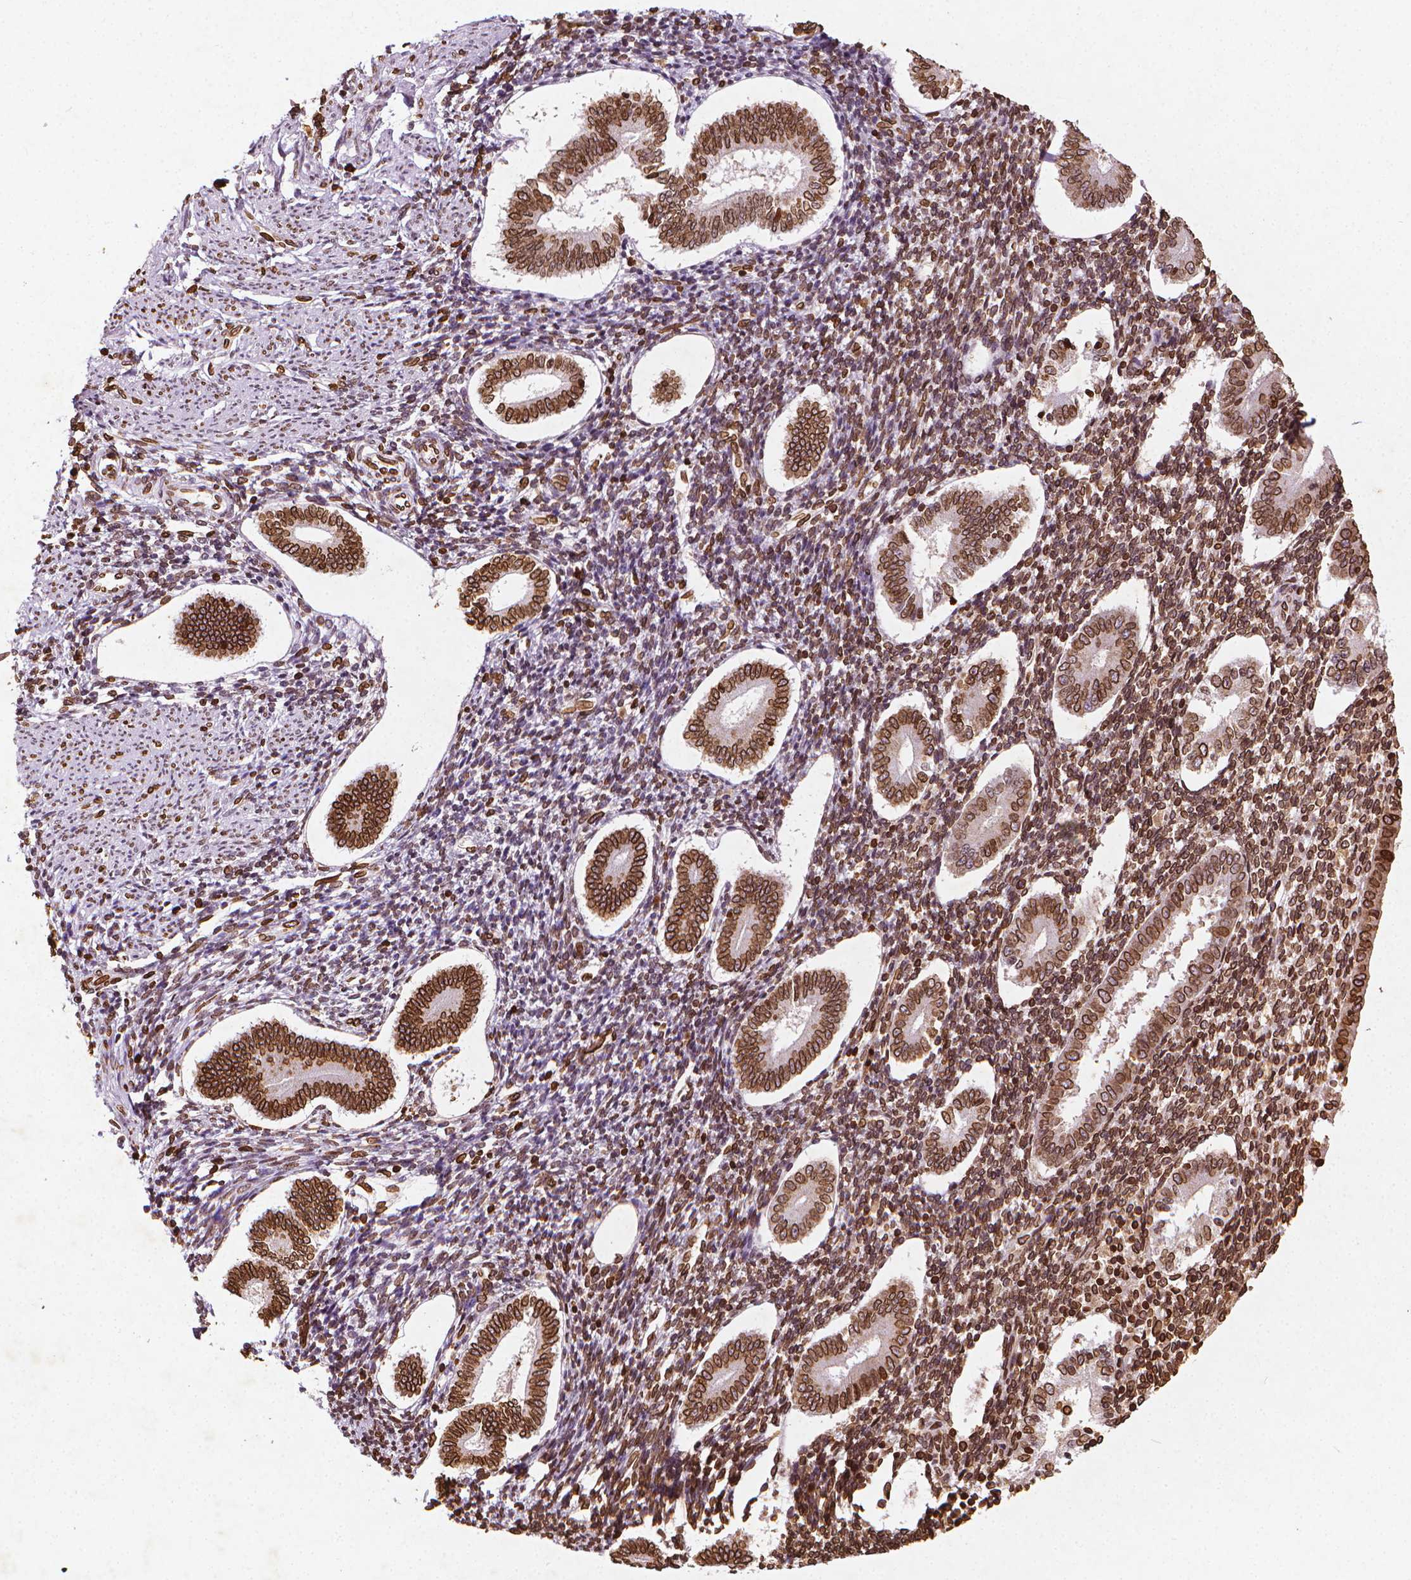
{"staining": {"intensity": "strong", "quantity": "25%-75%", "location": "cytoplasmic/membranous,nuclear"}, "tissue": "endometrium", "cell_type": "Cells in endometrial stroma", "image_type": "normal", "snomed": [{"axis": "morphology", "description": "Normal tissue, NOS"}, {"axis": "topography", "description": "Endometrium"}], "caption": "The photomicrograph reveals staining of normal endometrium, revealing strong cytoplasmic/membranous,nuclear protein positivity (brown color) within cells in endometrial stroma.", "gene": "LMNB1", "patient": {"sex": "female", "age": 40}}